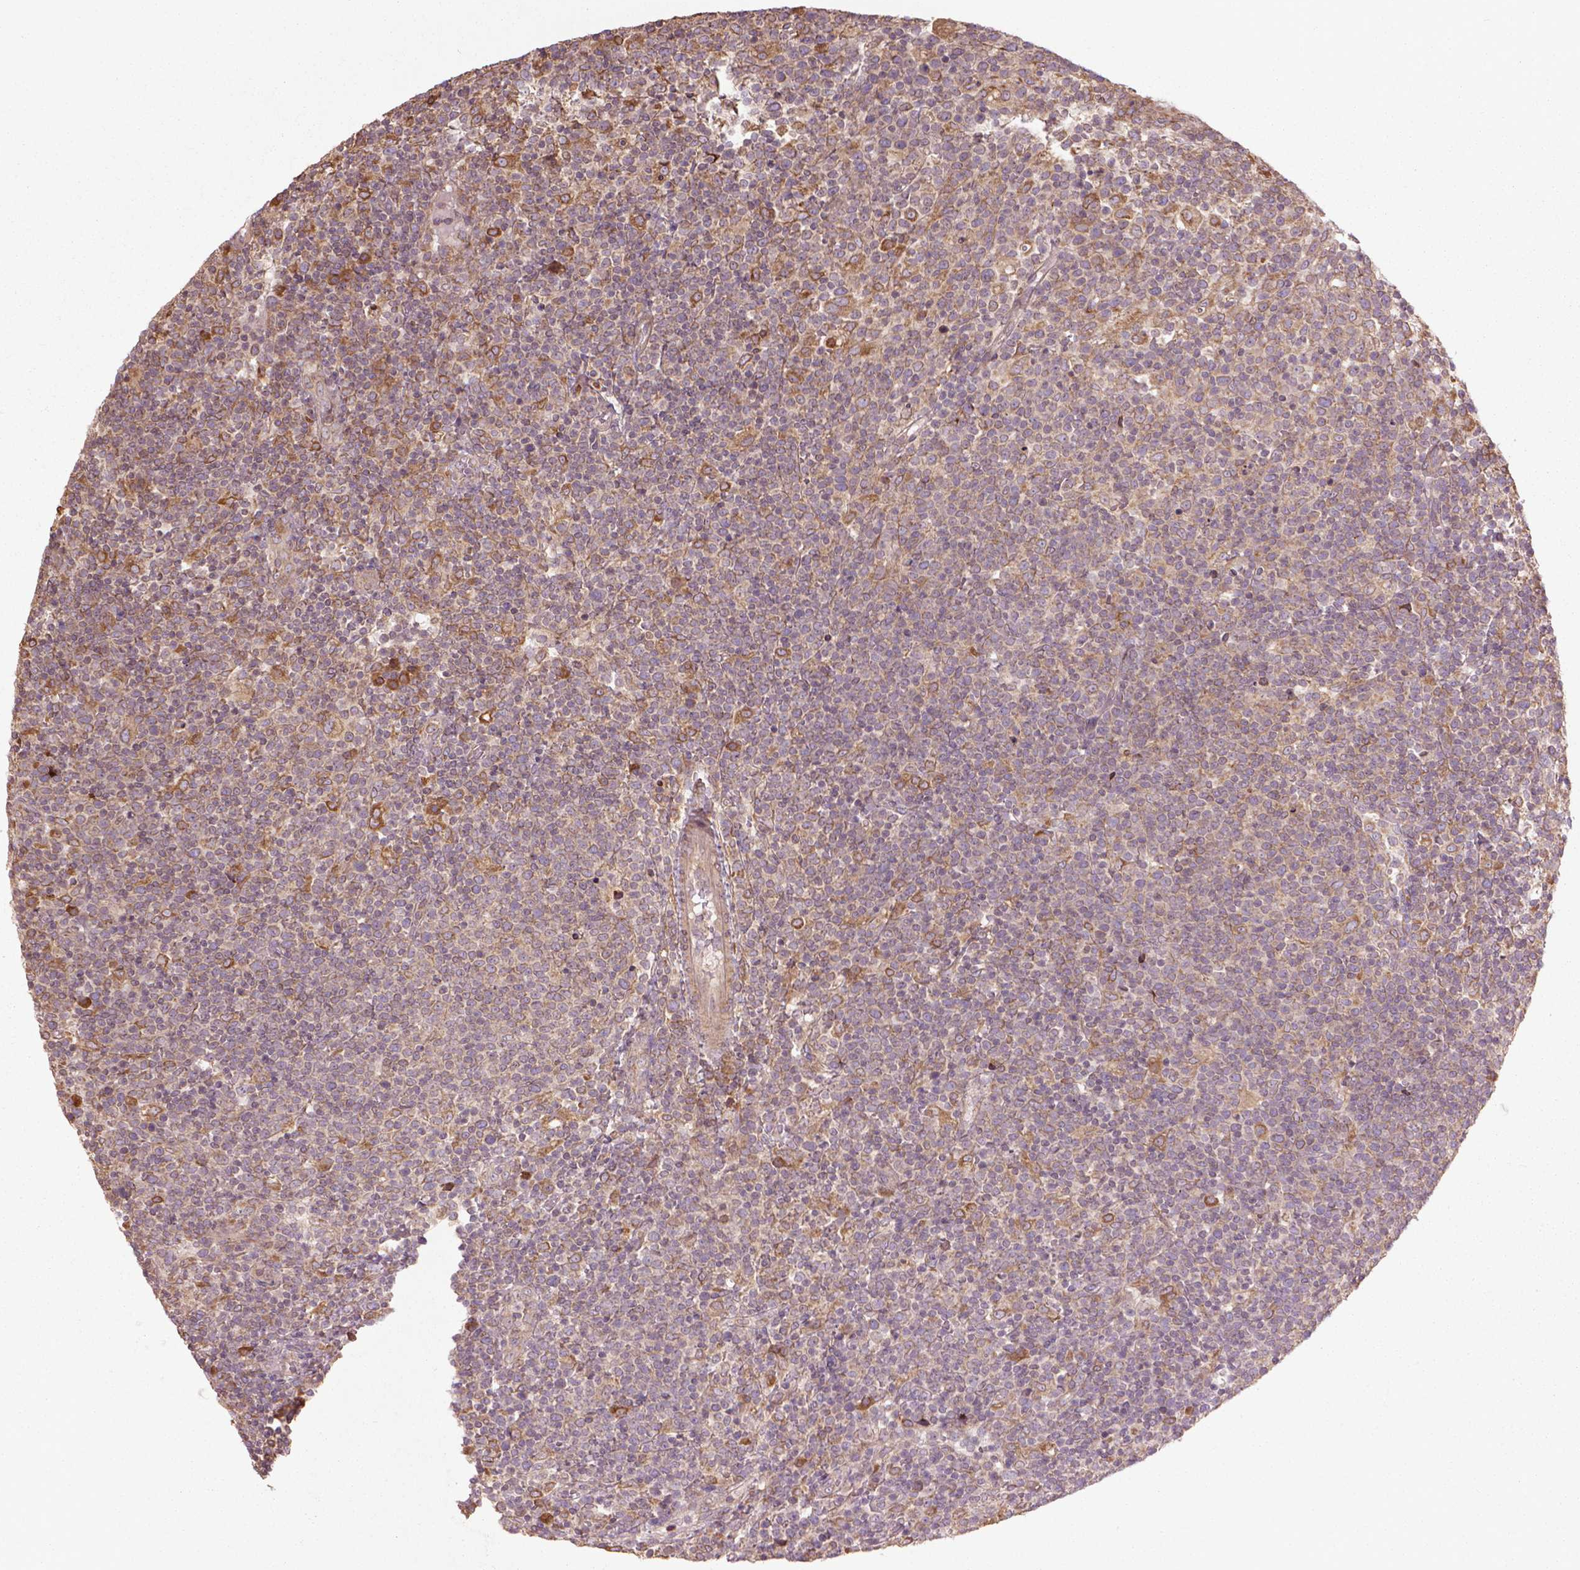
{"staining": {"intensity": "moderate", "quantity": "<25%", "location": "cytoplasmic/membranous"}, "tissue": "lymphoma", "cell_type": "Tumor cells", "image_type": "cancer", "snomed": [{"axis": "morphology", "description": "Malignant lymphoma, non-Hodgkin's type, High grade"}, {"axis": "topography", "description": "Lymph node"}], "caption": "Immunohistochemical staining of lymphoma reveals moderate cytoplasmic/membranous protein staining in about <25% of tumor cells.", "gene": "GAS1", "patient": {"sex": "male", "age": 61}}